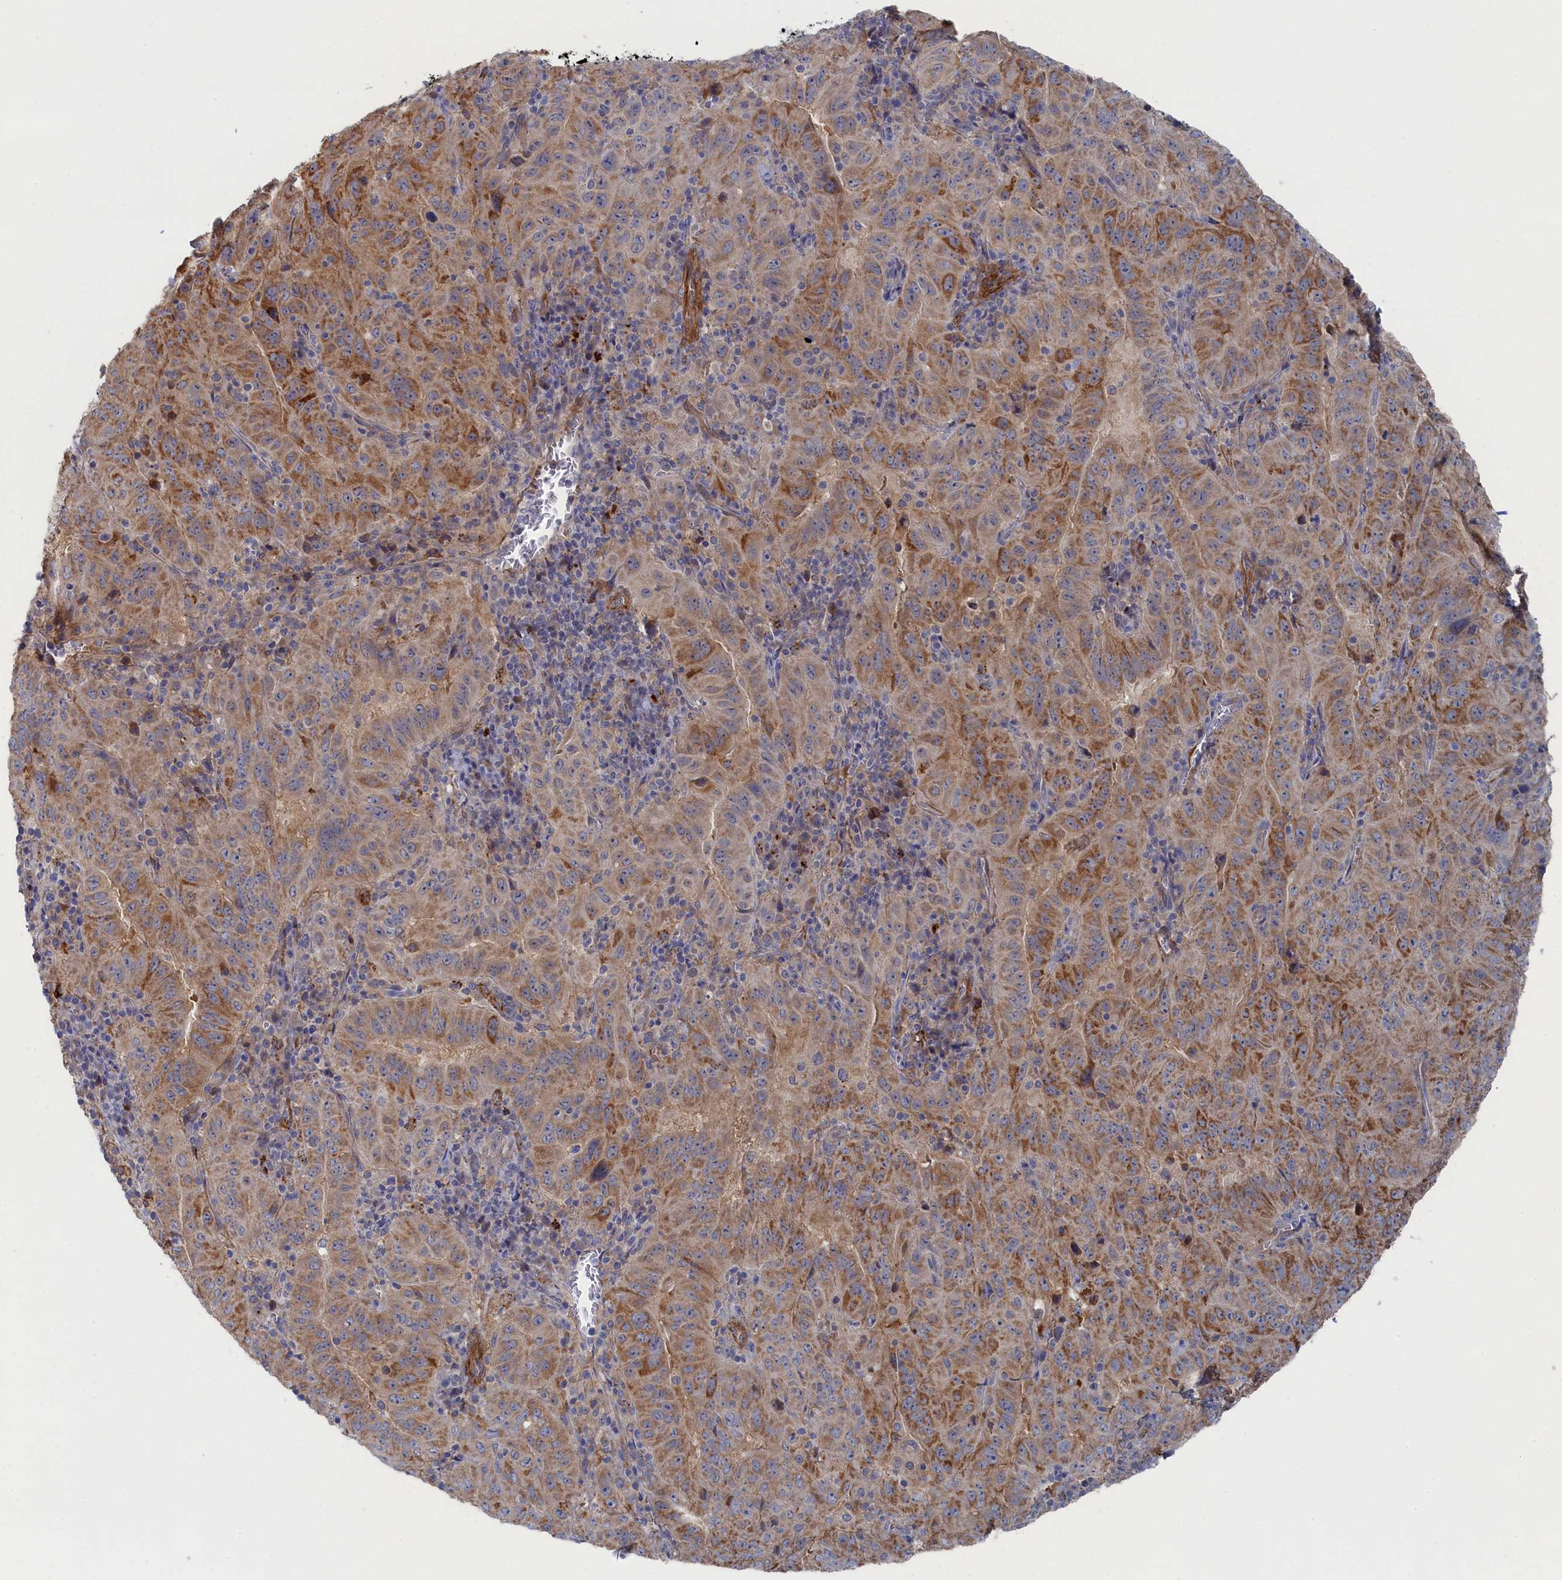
{"staining": {"intensity": "moderate", "quantity": ">75%", "location": "cytoplasmic/membranous"}, "tissue": "pancreatic cancer", "cell_type": "Tumor cells", "image_type": "cancer", "snomed": [{"axis": "morphology", "description": "Adenocarcinoma, NOS"}, {"axis": "topography", "description": "Pancreas"}], "caption": "High-power microscopy captured an immunohistochemistry photomicrograph of pancreatic adenocarcinoma, revealing moderate cytoplasmic/membranous staining in about >75% of tumor cells. Ihc stains the protein of interest in brown and the nuclei are stained blue.", "gene": "FILIP1L", "patient": {"sex": "male", "age": 63}}